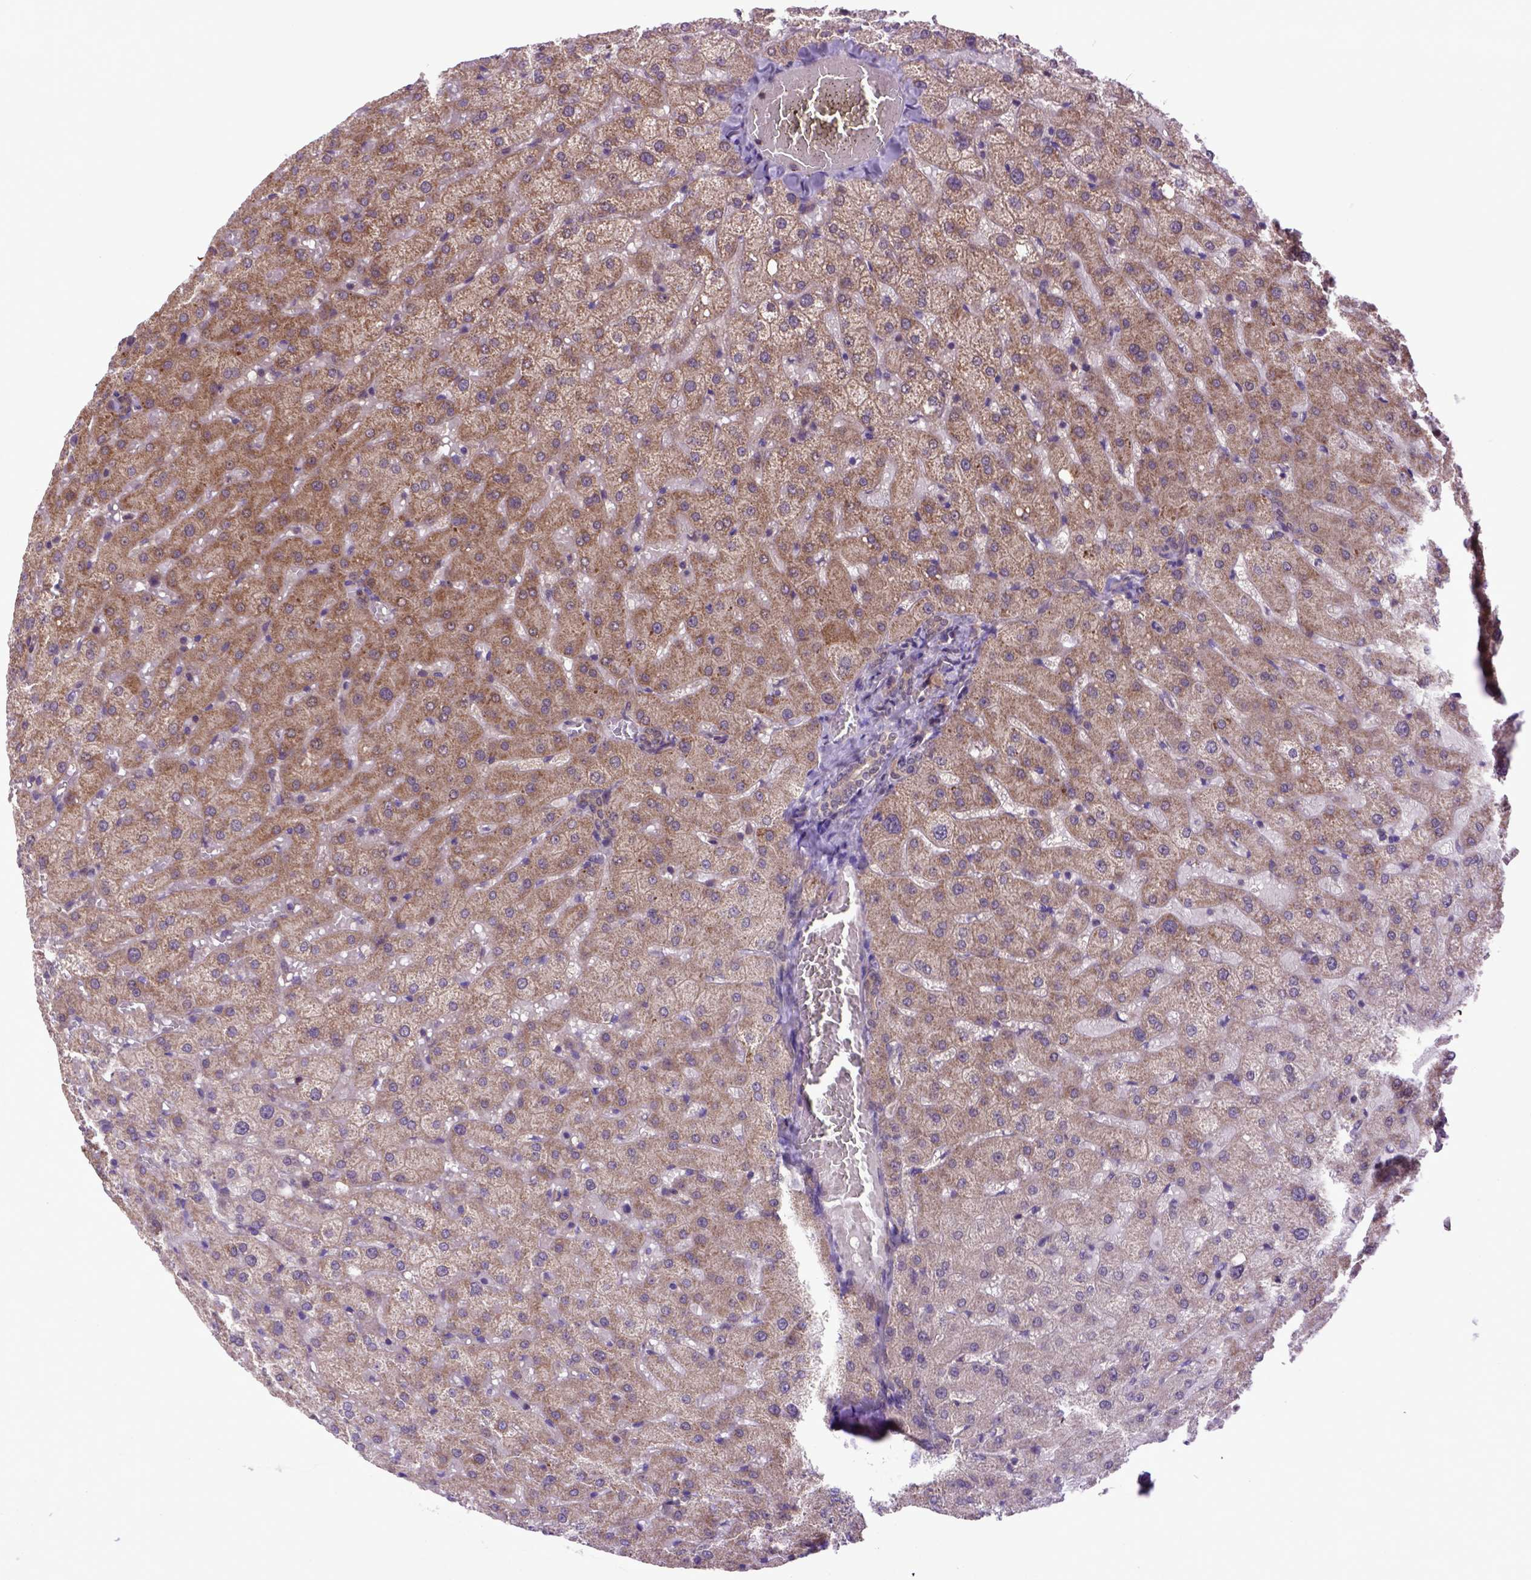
{"staining": {"intensity": "weak", "quantity": ">75%", "location": "cytoplasmic/membranous"}, "tissue": "liver", "cell_type": "Cholangiocytes", "image_type": "normal", "snomed": [{"axis": "morphology", "description": "Normal tissue, NOS"}, {"axis": "topography", "description": "Liver"}], "caption": "DAB immunohistochemical staining of benign liver exhibits weak cytoplasmic/membranous protein staining in approximately >75% of cholangiocytes. (DAB (3,3'-diaminobenzidine) IHC with brightfield microscopy, high magnification).", "gene": "HSPBP1", "patient": {"sex": "female", "age": 50}}